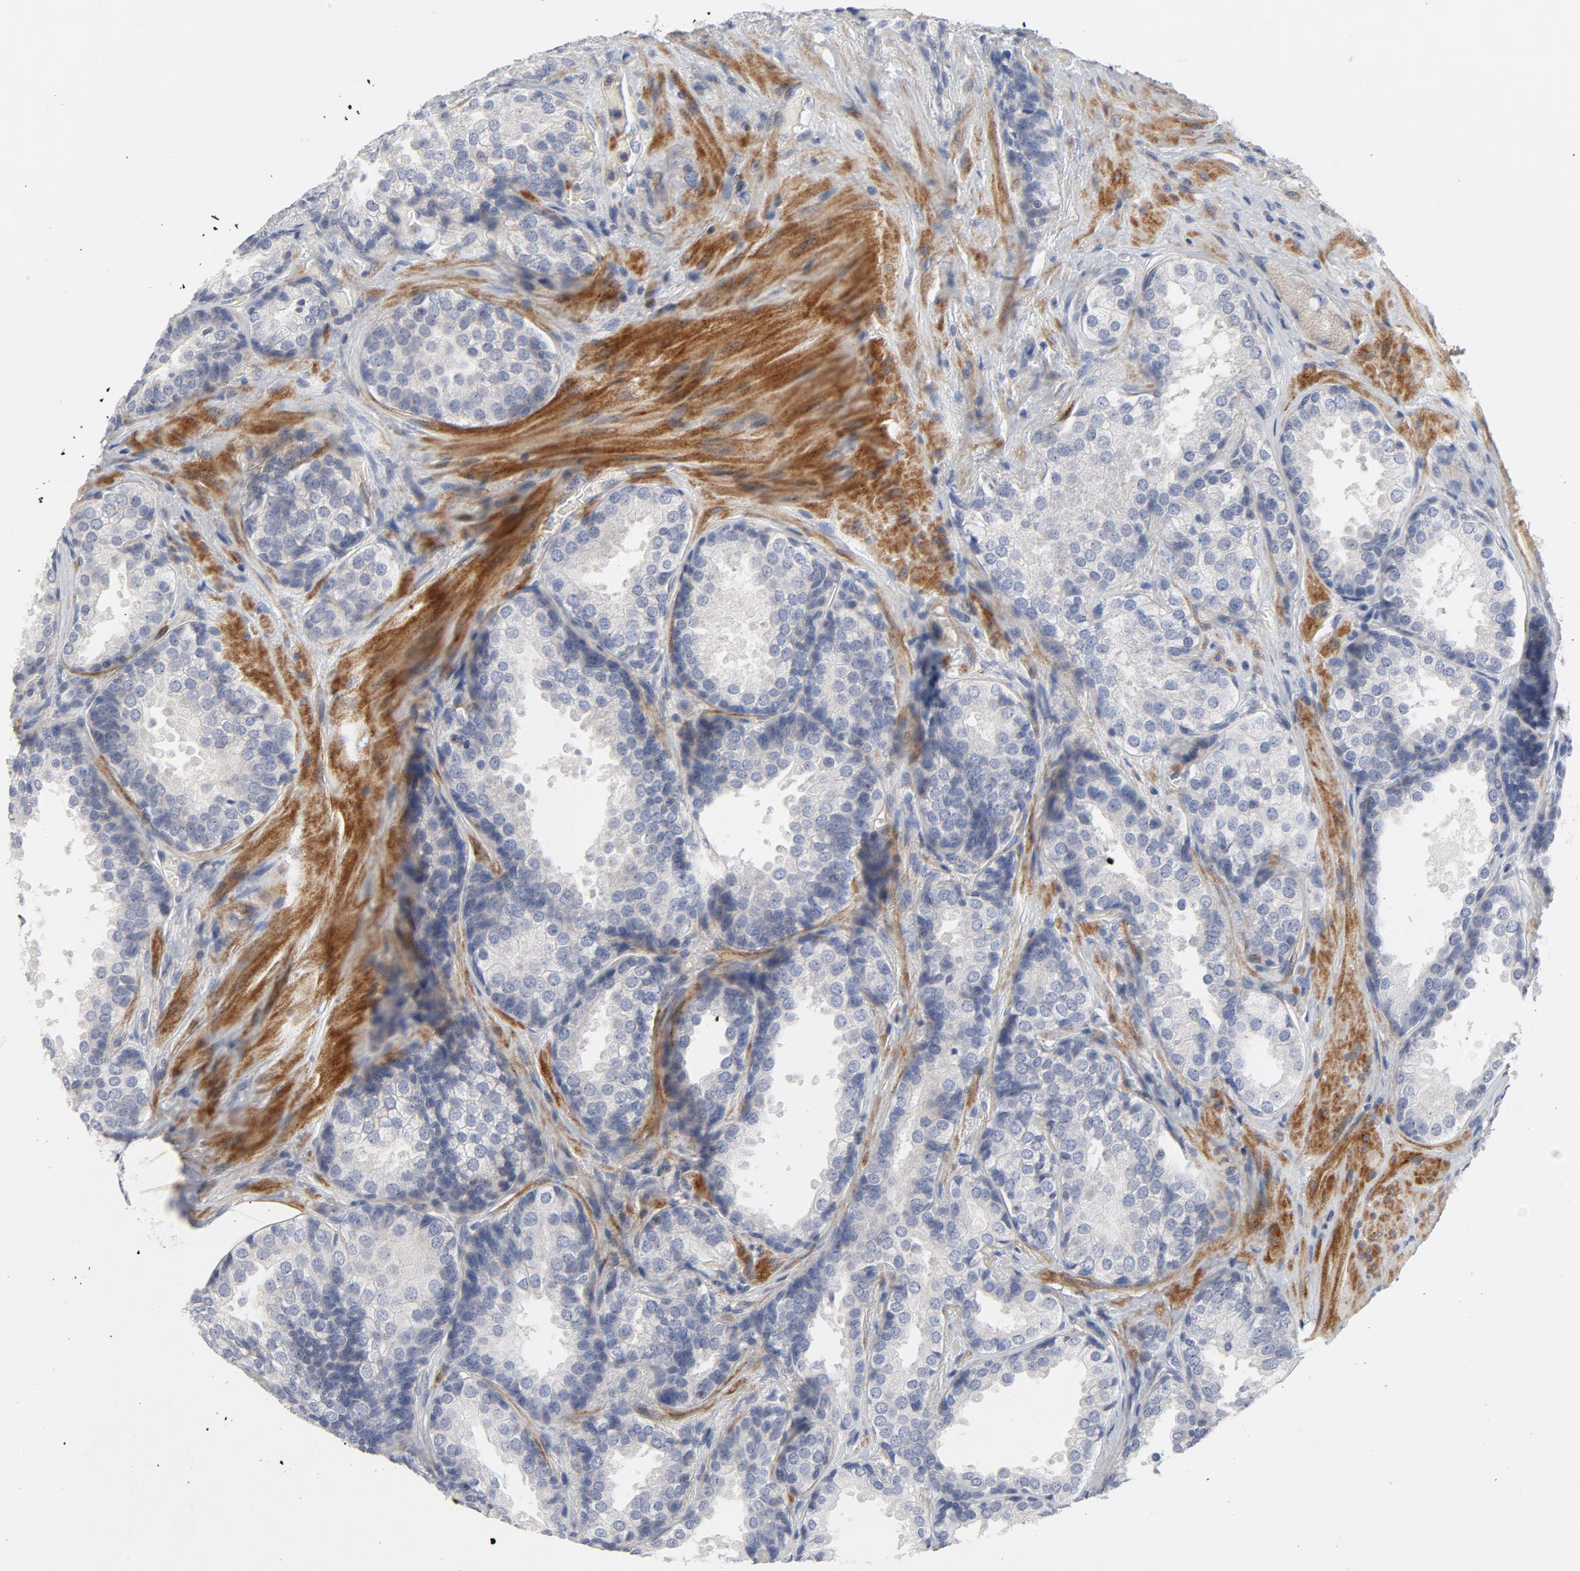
{"staining": {"intensity": "negative", "quantity": "none", "location": "none"}, "tissue": "prostate cancer", "cell_type": "Tumor cells", "image_type": "cancer", "snomed": [{"axis": "morphology", "description": "Adenocarcinoma, High grade"}, {"axis": "topography", "description": "Prostate"}], "caption": "An IHC micrograph of prostate cancer (adenocarcinoma (high-grade)) is shown. There is no staining in tumor cells of prostate cancer (adenocarcinoma (high-grade)). Nuclei are stained in blue.", "gene": "ROCK1", "patient": {"sex": "male", "age": 70}}